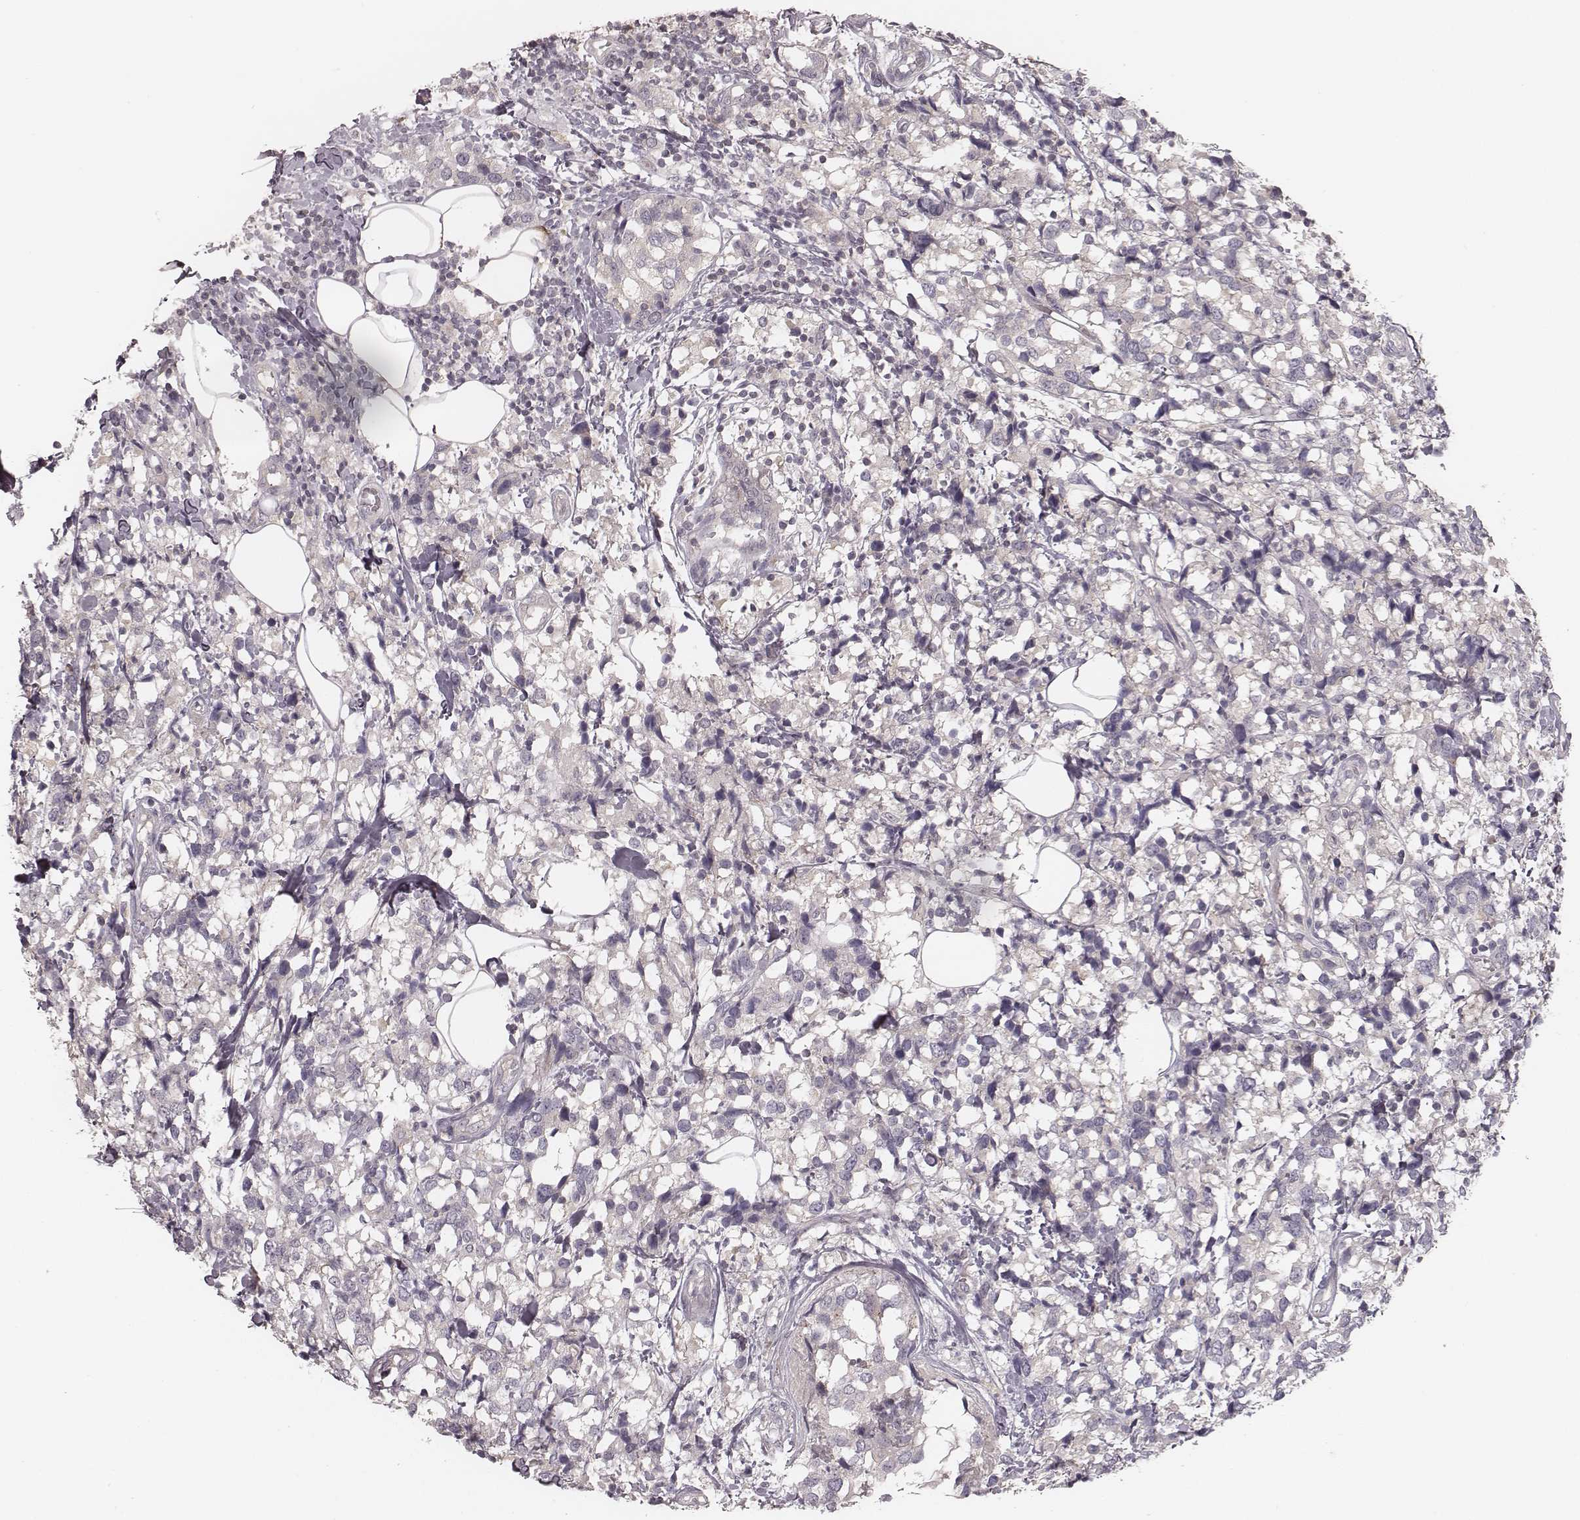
{"staining": {"intensity": "negative", "quantity": "none", "location": "none"}, "tissue": "breast cancer", "cell_type": "Tumor cells", "image_type": "cancer", "snomed": [{"axis": "morphology", "description": "Lobular carcinoma"}, {"axis": "topography", "description": "Breast"}], "caption": "The immunohistochemistry (IHC) micrograph has no significant staining in tumor cells of lobular carcinoma (breast) tissue. (DAB IHC, high magnification).", "gene": "TDRD5", "patient": {"sex": "female", "age": 59}}